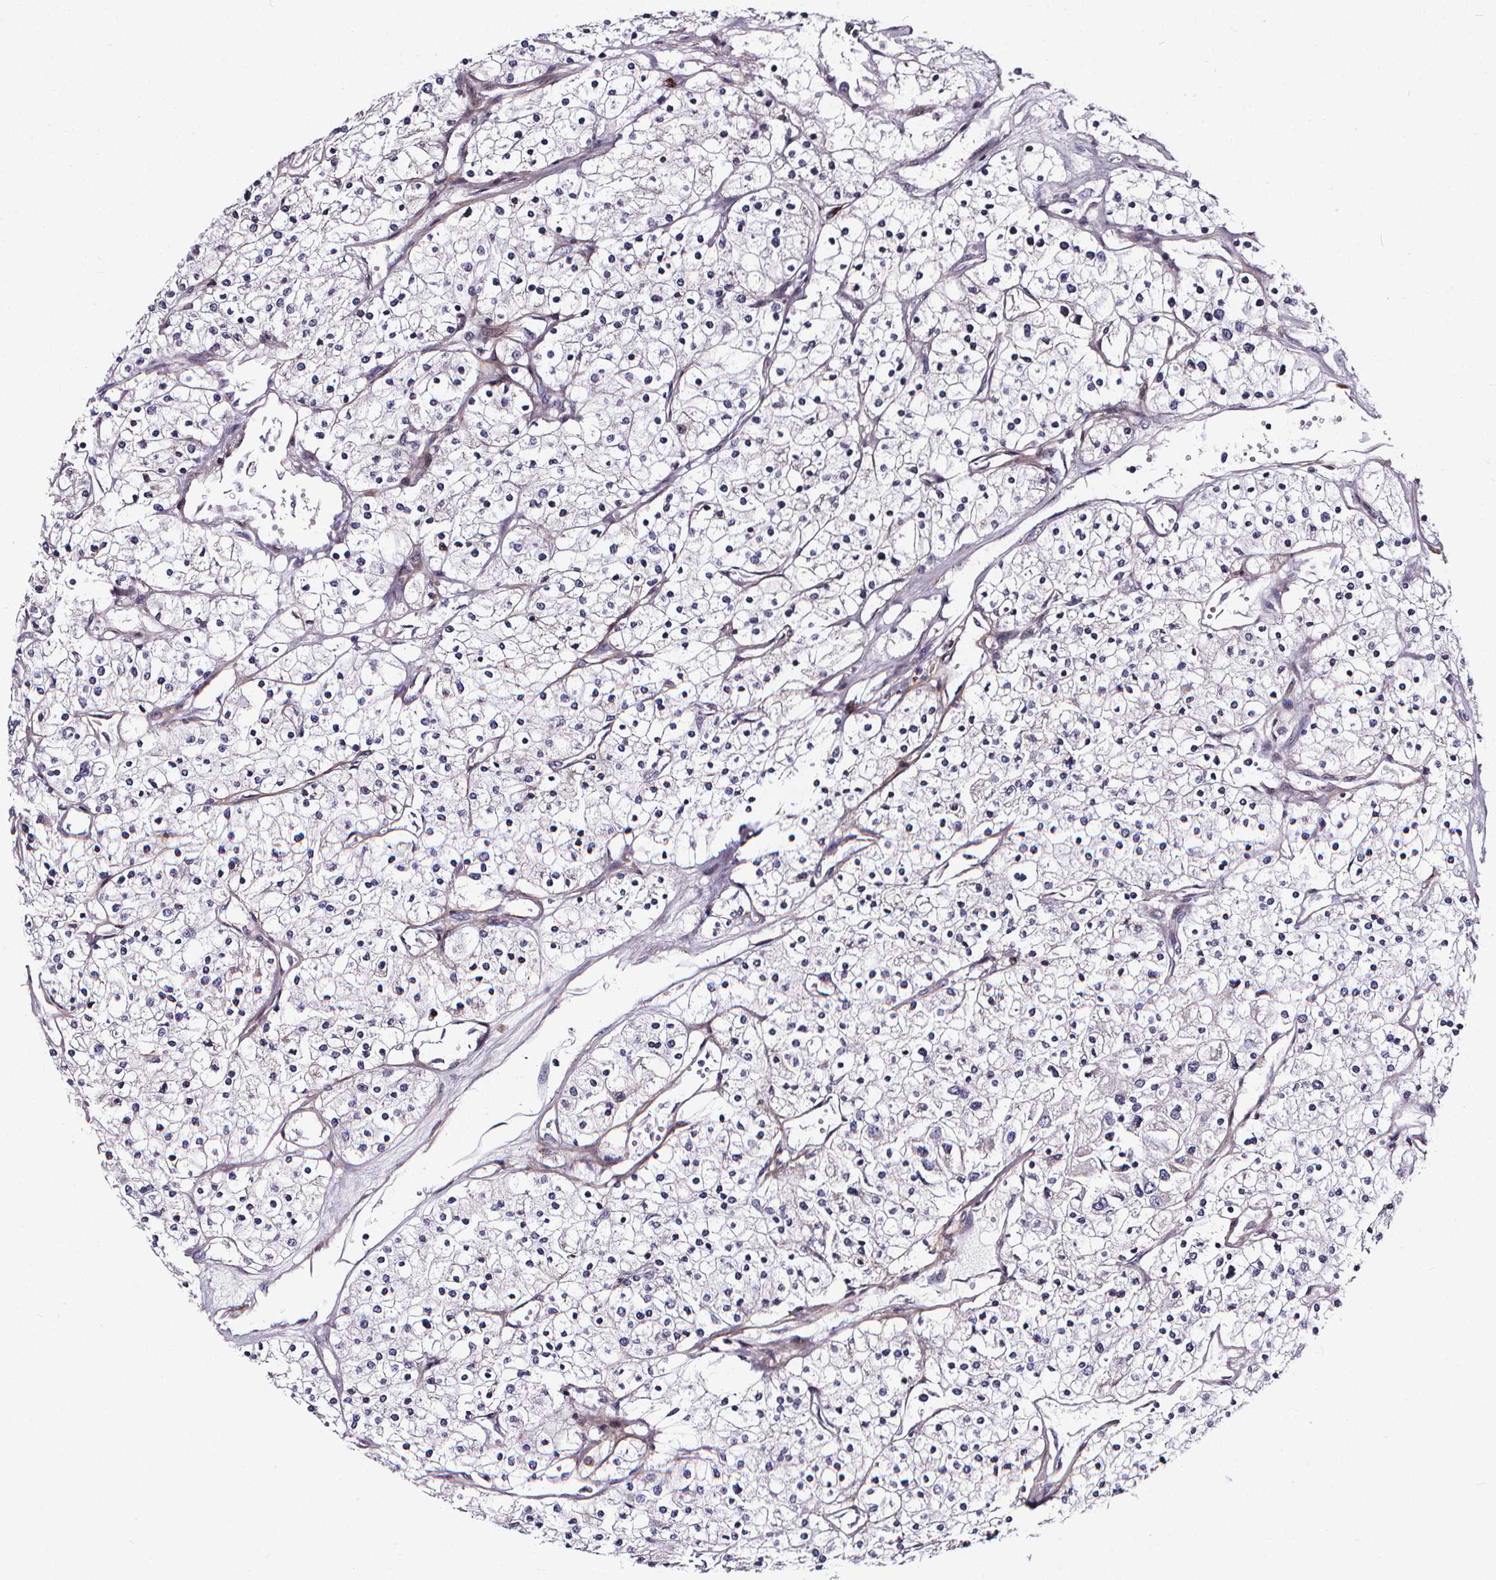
{"staining": {"intensity": "negative", "quantity": "none", "location": "none"}, "tissue": "renal cancer", "cell_type": "Tumor cells", "image_type": "cancer", "snomed": [{"axis": "morphology", "description": "Adenocarcinoma, NOS"}, {"axis": "topography", "description": "Kidney"}], "caption": "There is no significant expression in tumor cells of adenocarcinoma (renal).", "gene": "AEBP1", "patient": {"sex": "male", "age": 80}}